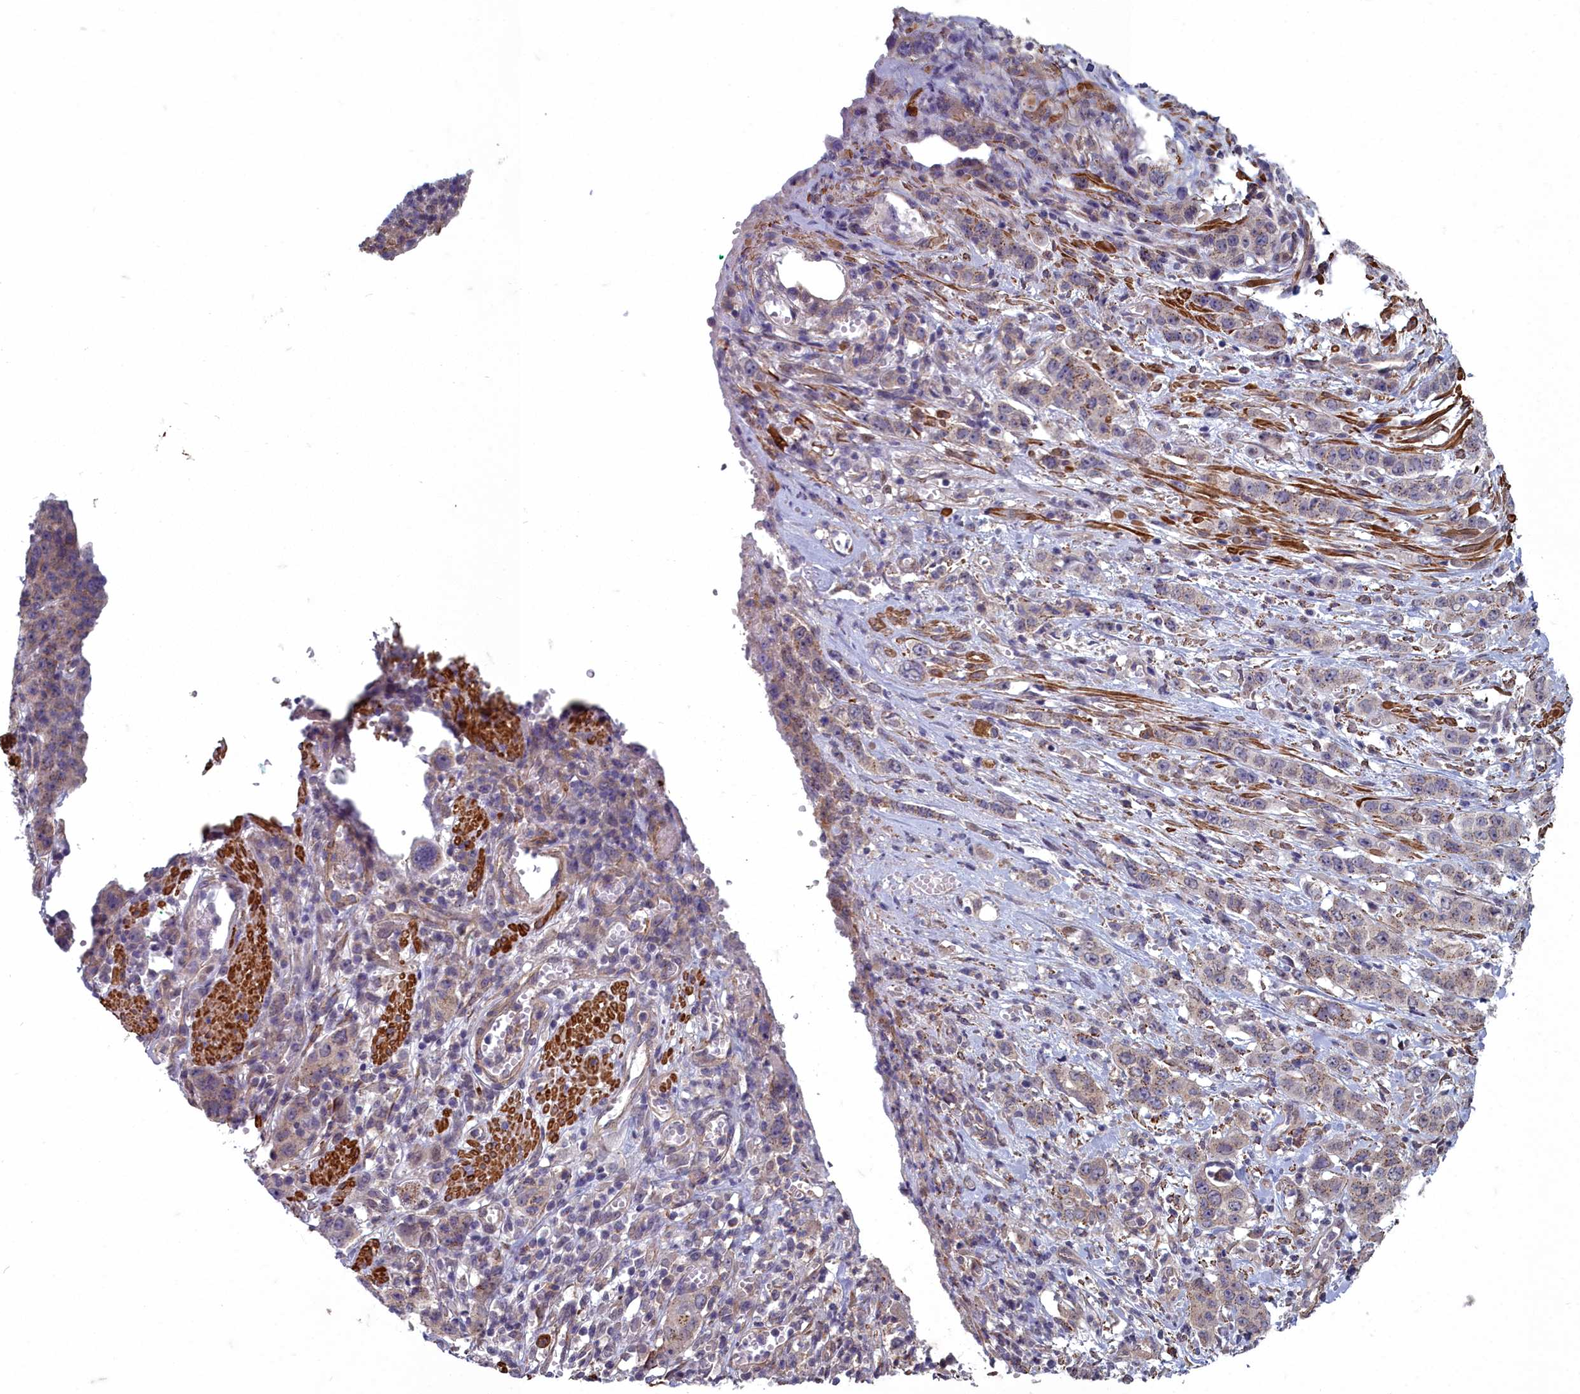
{"staining": {"intensity": "moderate", "quantity": "25%-75%", "location": "cytoplasmic/membranous"}, "tissue": "stomach cancer", "cell_type": "Tumor cells", "image_type": "cancer", "snomed": [{"axis": "morphology", "description": "Adenocarcinoma, NOS"}, {"axis": "topography", "description": "Stomach, upper"}], "caption": "Stomach cancer stained with DAB immunohistochemistry (IHC) shows medium levels of moderate cytoplasmic/membranous expression in about 25%-75% of tumor cells. The protein of interest is shown in brown color, while the nuclei are stained blue.", "gene": "ZNF626", "patient": {"sex": "male", "age": 62}}